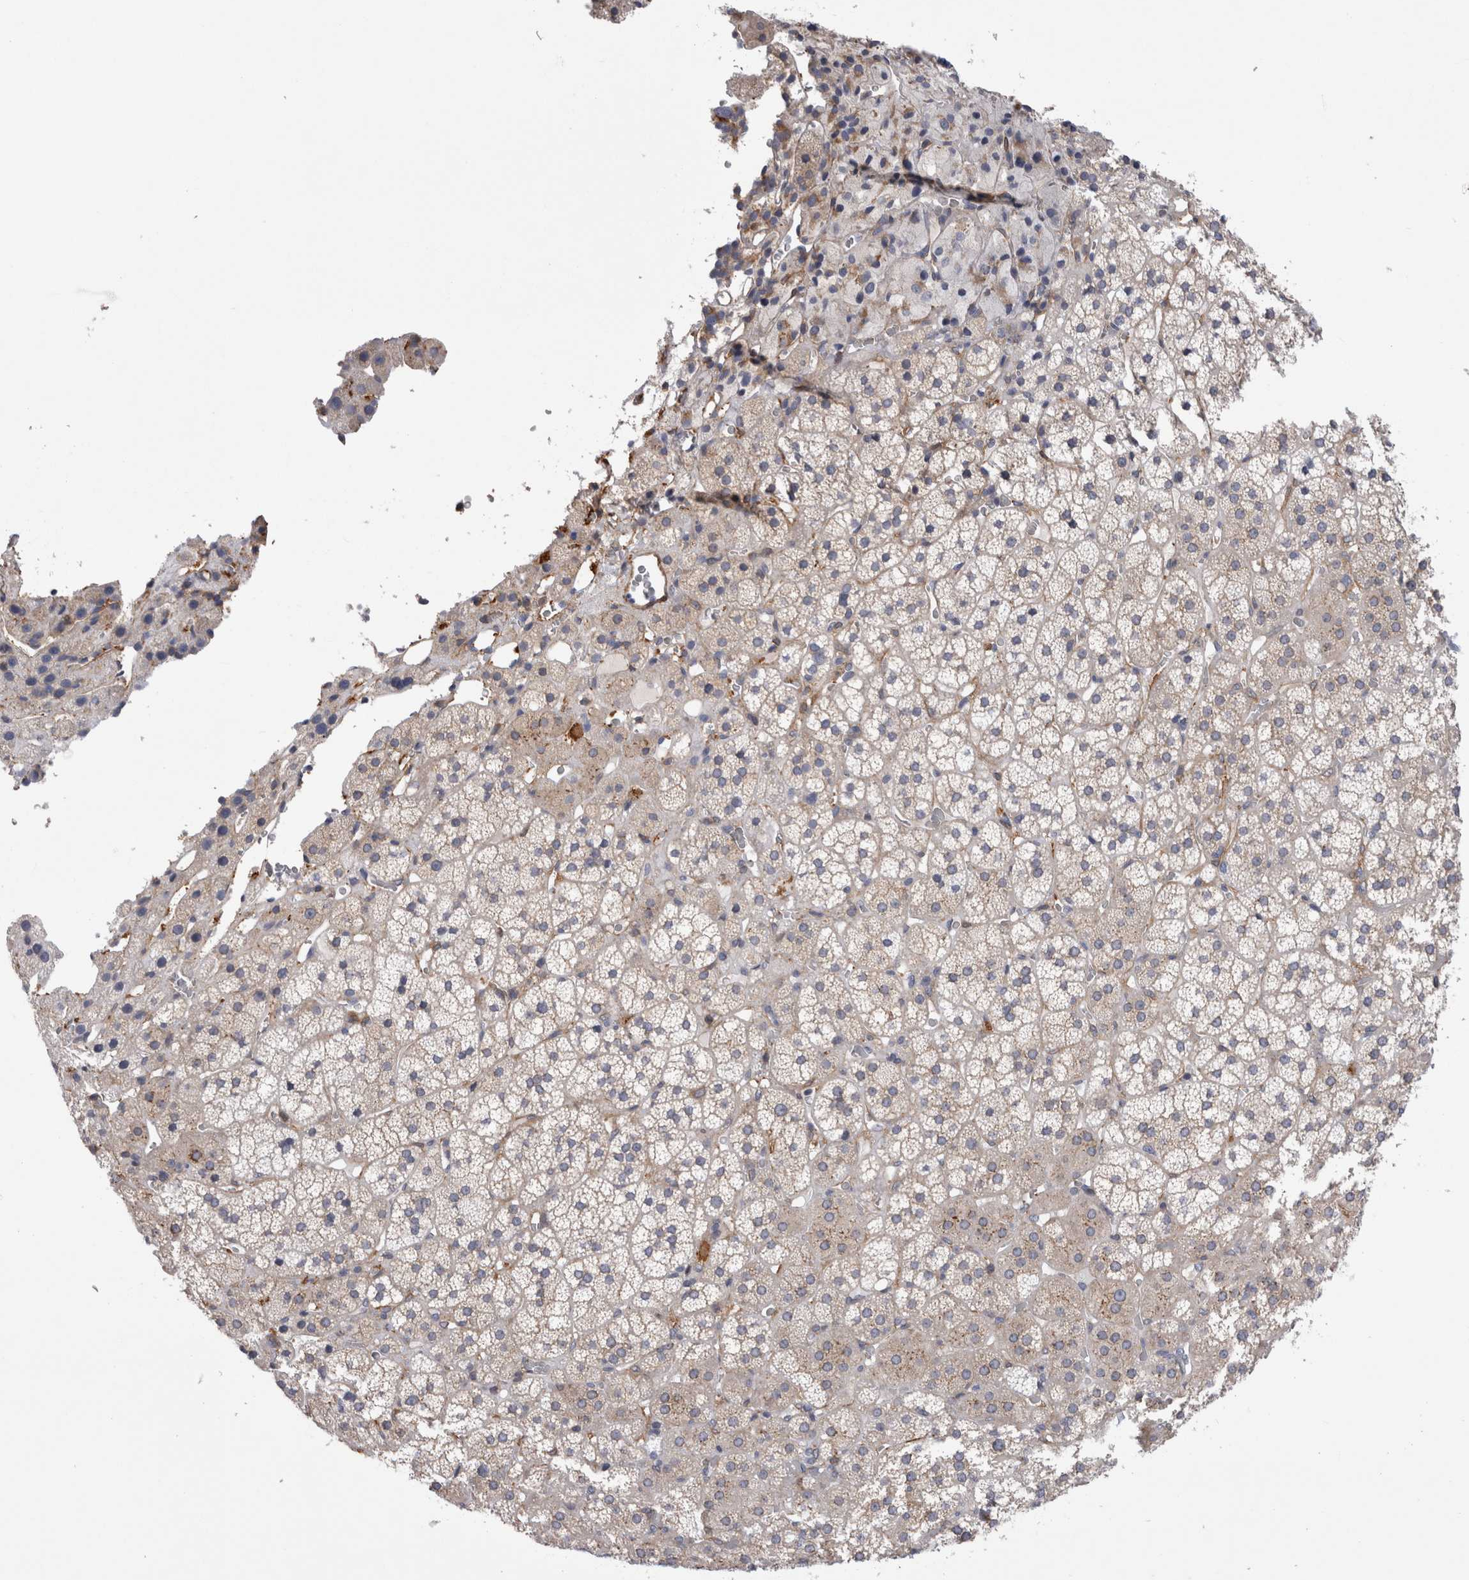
{"staining": {"intensity": "weak", "quantity": "<25%", "location": "cytoplasmic/membranous"}, "tissue": "adrenal gland", "cell_type": "Glandular cells", "image_type": "normal", "snomed": [{"axis": "morphology", "description": "Normal tissue, NOS"}, {"axis": "topography", "description": "Adrenal gland"}], "caption": "DAB (3,3'-diaminobenzidine) immunohistochemical staining of benign adrenal gland displays no significant expression in glandular cells.", "gene": "EPRS1", "patient": {"sex": "female", "age": 44}}